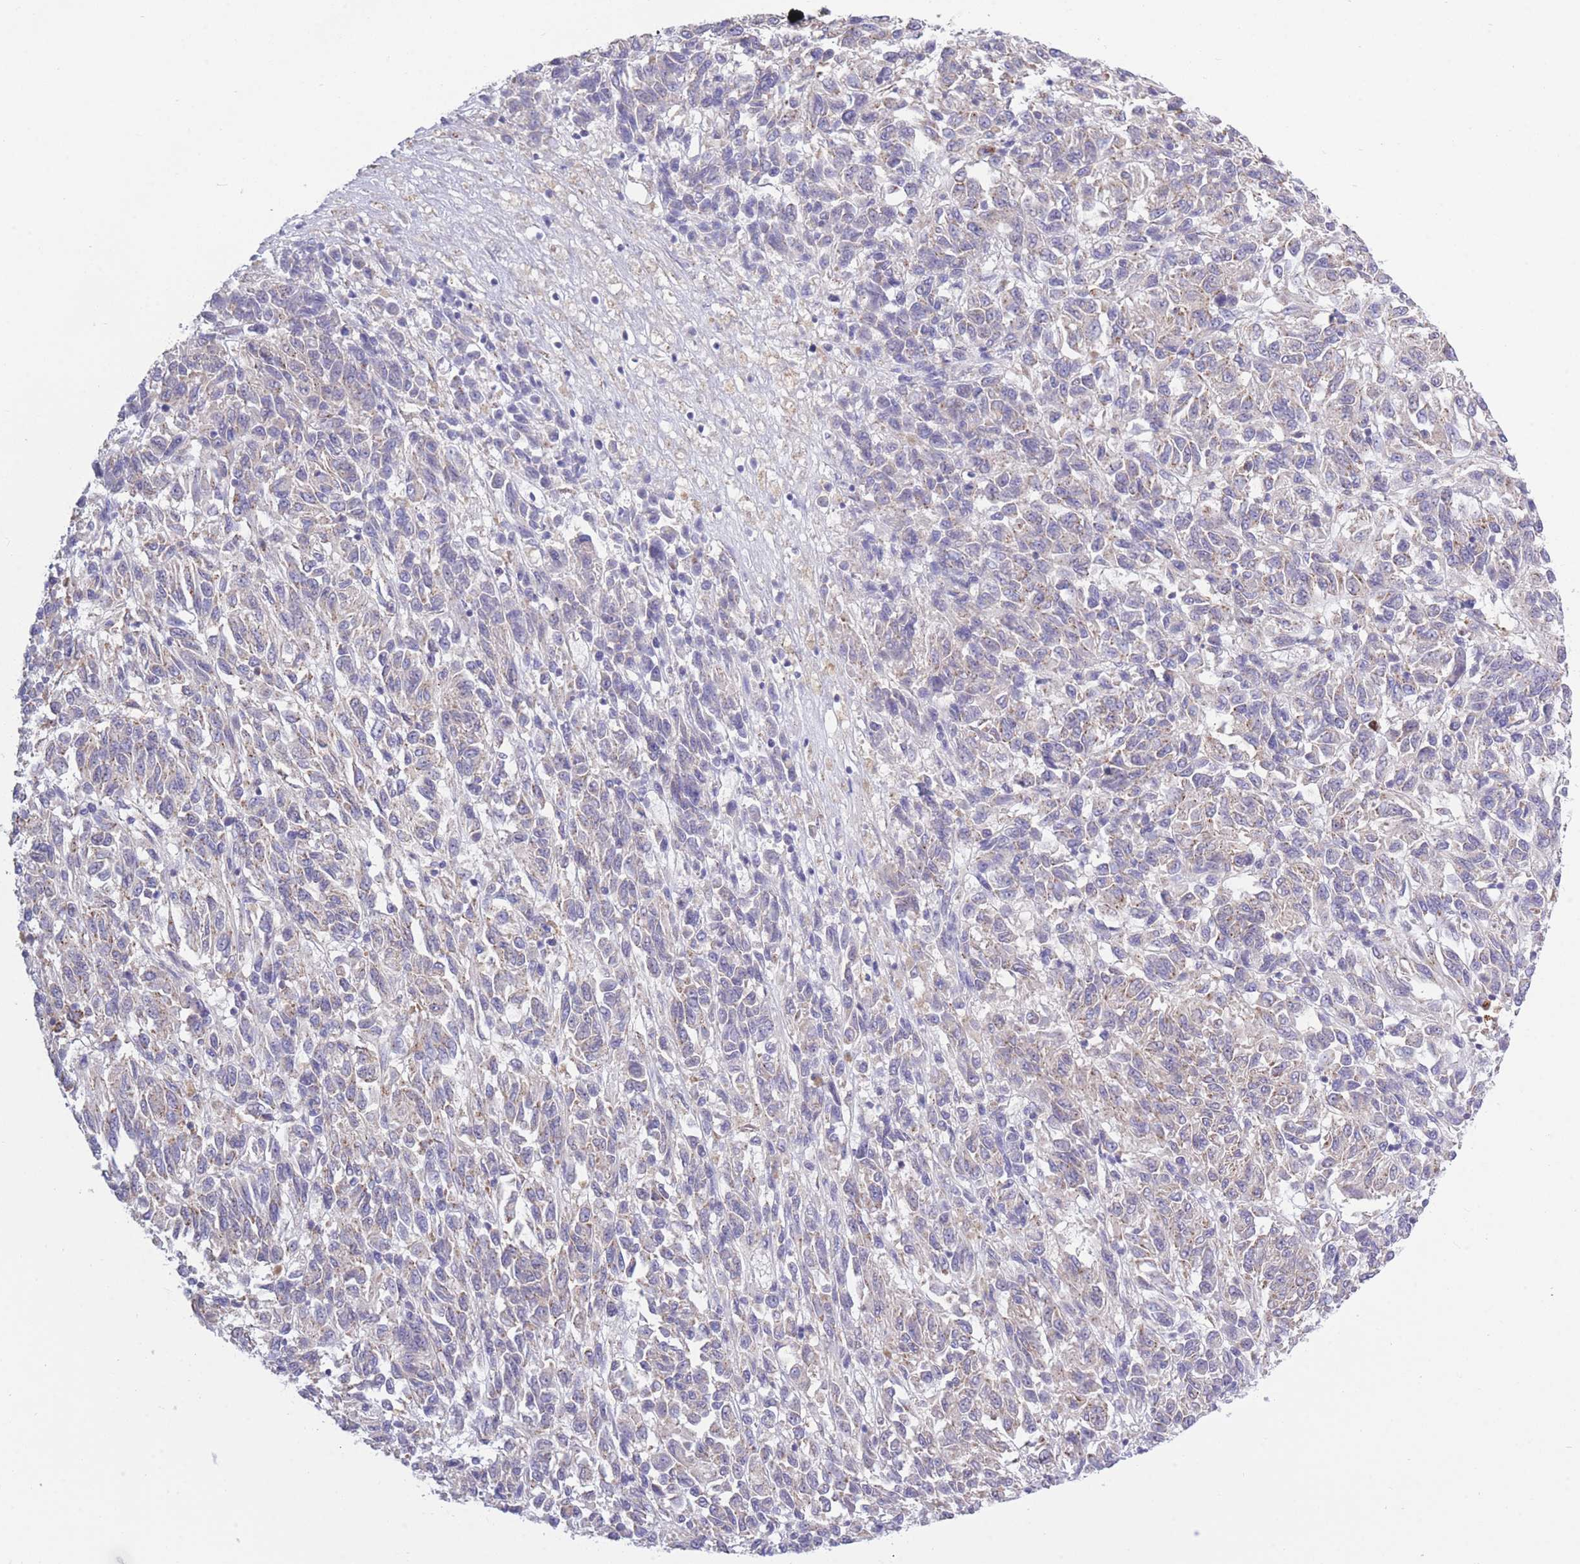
{"staining": {"intensity": "moderate", "quantity": "<25%", "location": "cytoplasmic/membranous"}, "tissue": "melanoma", "cell_type": "Tumor cells", "image_type": "cancer", "snomed": [{"axis": "morphology", "description": "Malignant melanoma, Metastatic site"}, {"axis": "topography", "description": "Lung"}], "caption": "A high-resolution photomicrograph shows immunohistochemistry (IHC) staining of malignant melanoma (metastatic site), which displays moderate cytoplasmic/membranous staining in approximately <25% of tumor cells.", "gene": "COPG2", "patient": {"sex": "male", "age": 64}}